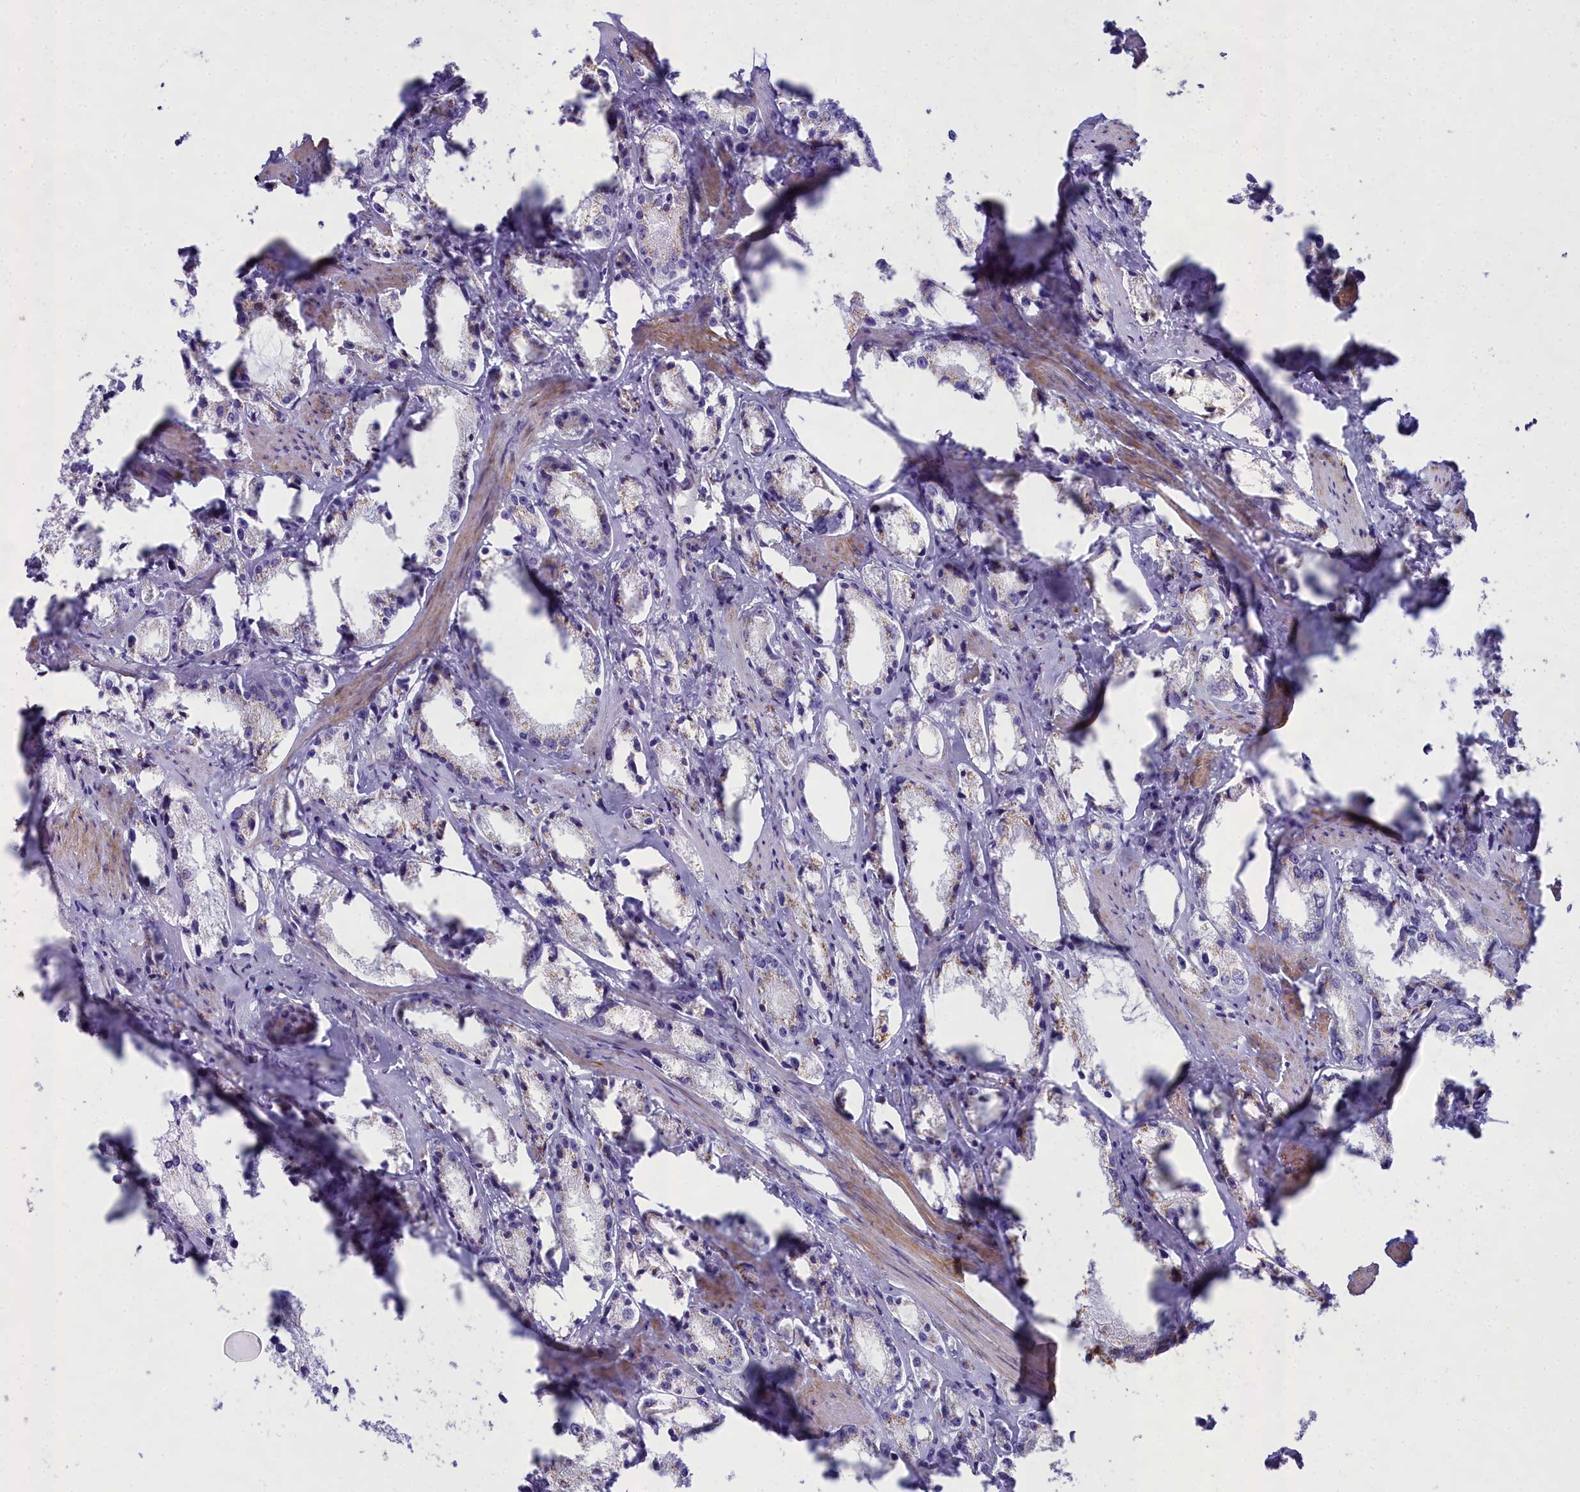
{"staining": {"intensity": "moderate", "quantity": "<25%", "location": "cytoplasmic/membranous"}, "tissue": "prostate cancer", "cell_type": "Tumor cells", "image_type": "cancer", "snomed": [{"axis": "morphology", "description": "Adenocarcinoma, High grade"}, {"axis": "topography", "description": "Prostate"}], "caption": "Immunohistochemistry (IHC) image of neoplastic tissue: prostate cancer stained using immunohistochemistry (IHC) reveals low levels of moderate protein expression localized specifically in the cytoplasmic/membranous of tumor cells, appearing as a cytoplasmic/membranous brown color.", "gene": "GFRA1", "patient": {"sex": "male", "age": 66}}